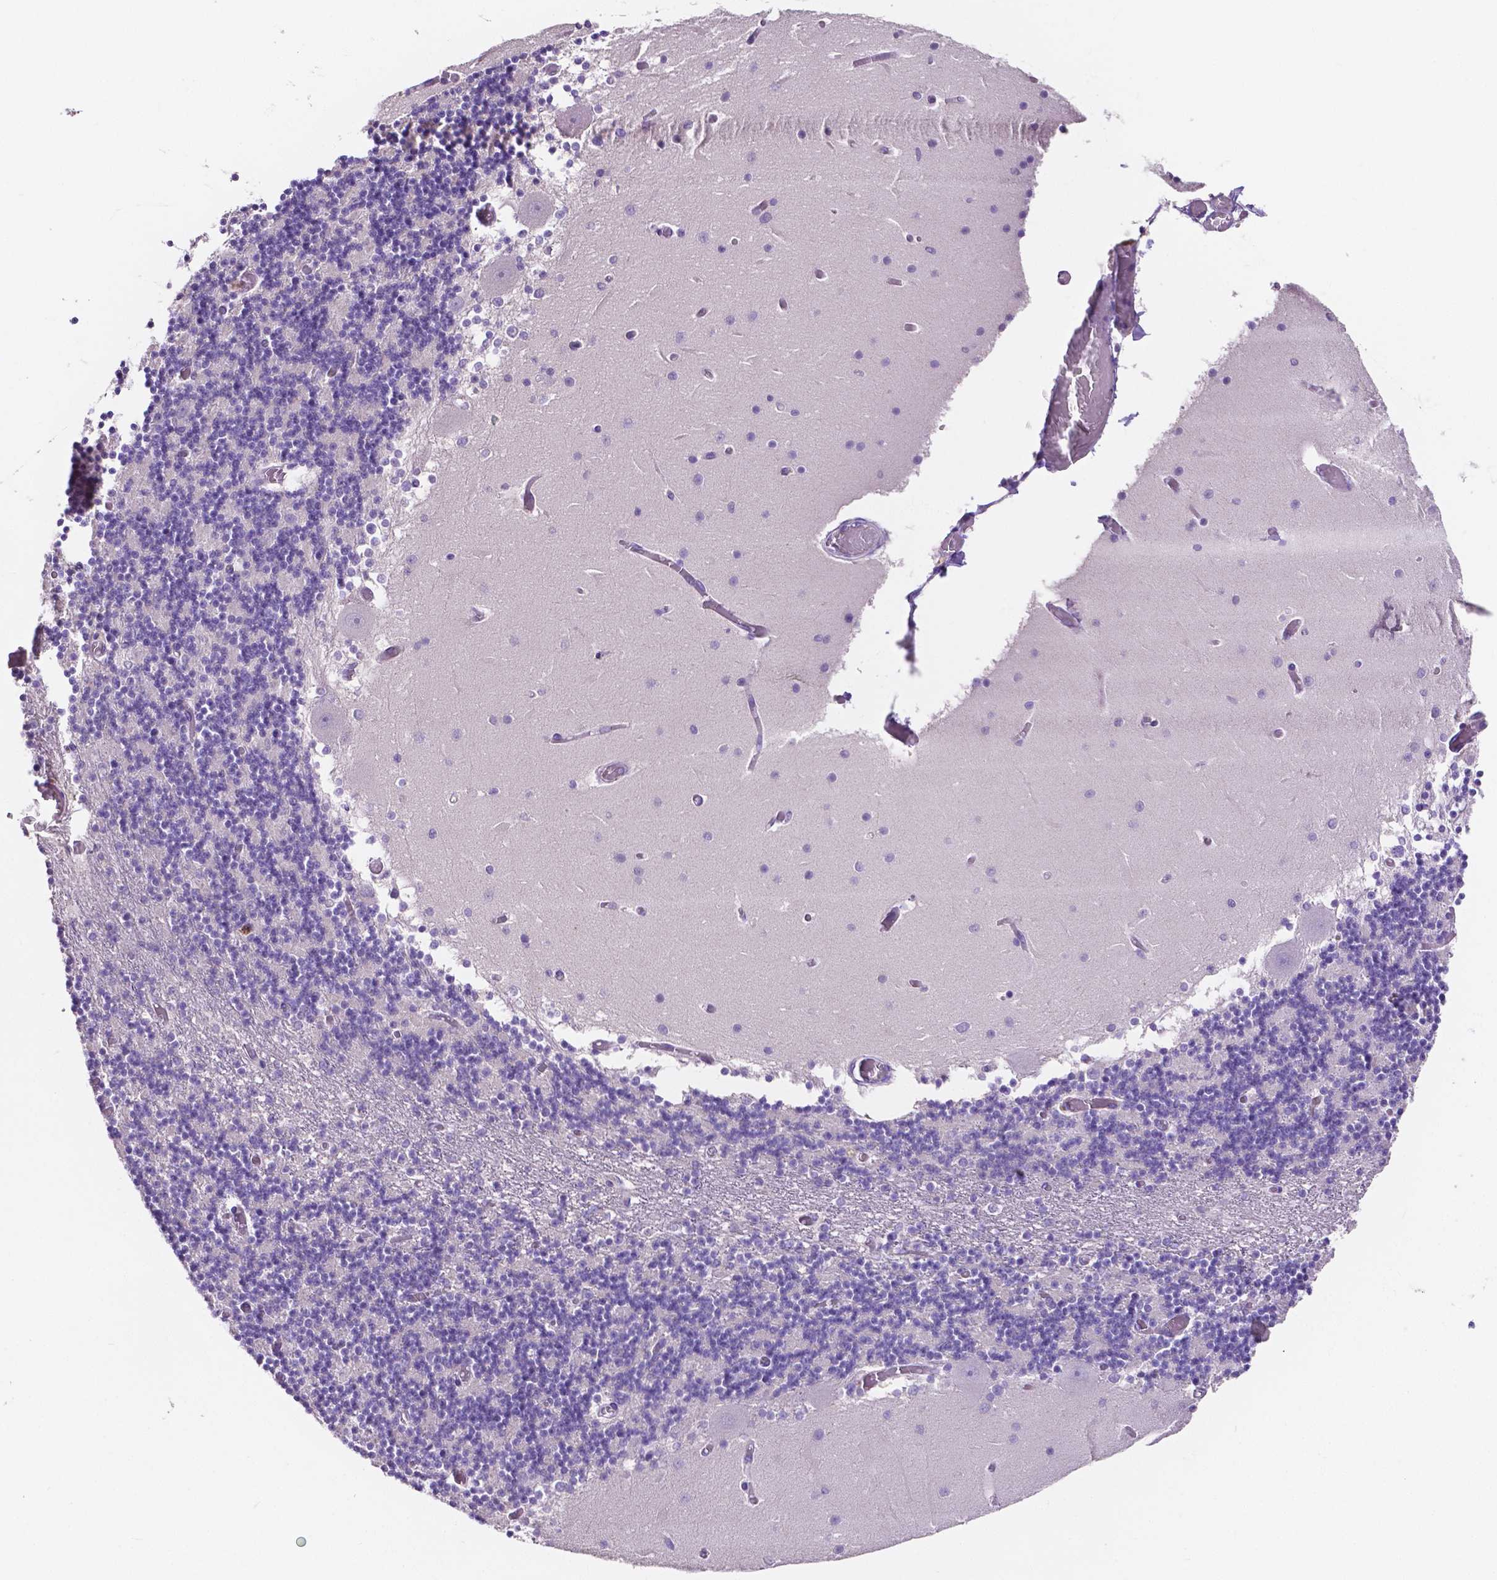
{"staining": {"intensity": "negative", "quantity": "none", "location": "none"}, "tissue": "cerebellum", "cell_type": "Cells in granular layer", "image_type": "normal", "snomed": [{"axis": "morphology", "description": "Normal tissue, NOS"}, {"axis": "topography", "description": "Cerebellum"}], "caption": "This is a micrograph of immunohistochemistry (IHC) staining of benign cerebellum, which shows no positivity in cells in granular layer.", "gene": "MMP9", "patient": {"sex": "female", "age": 28}}